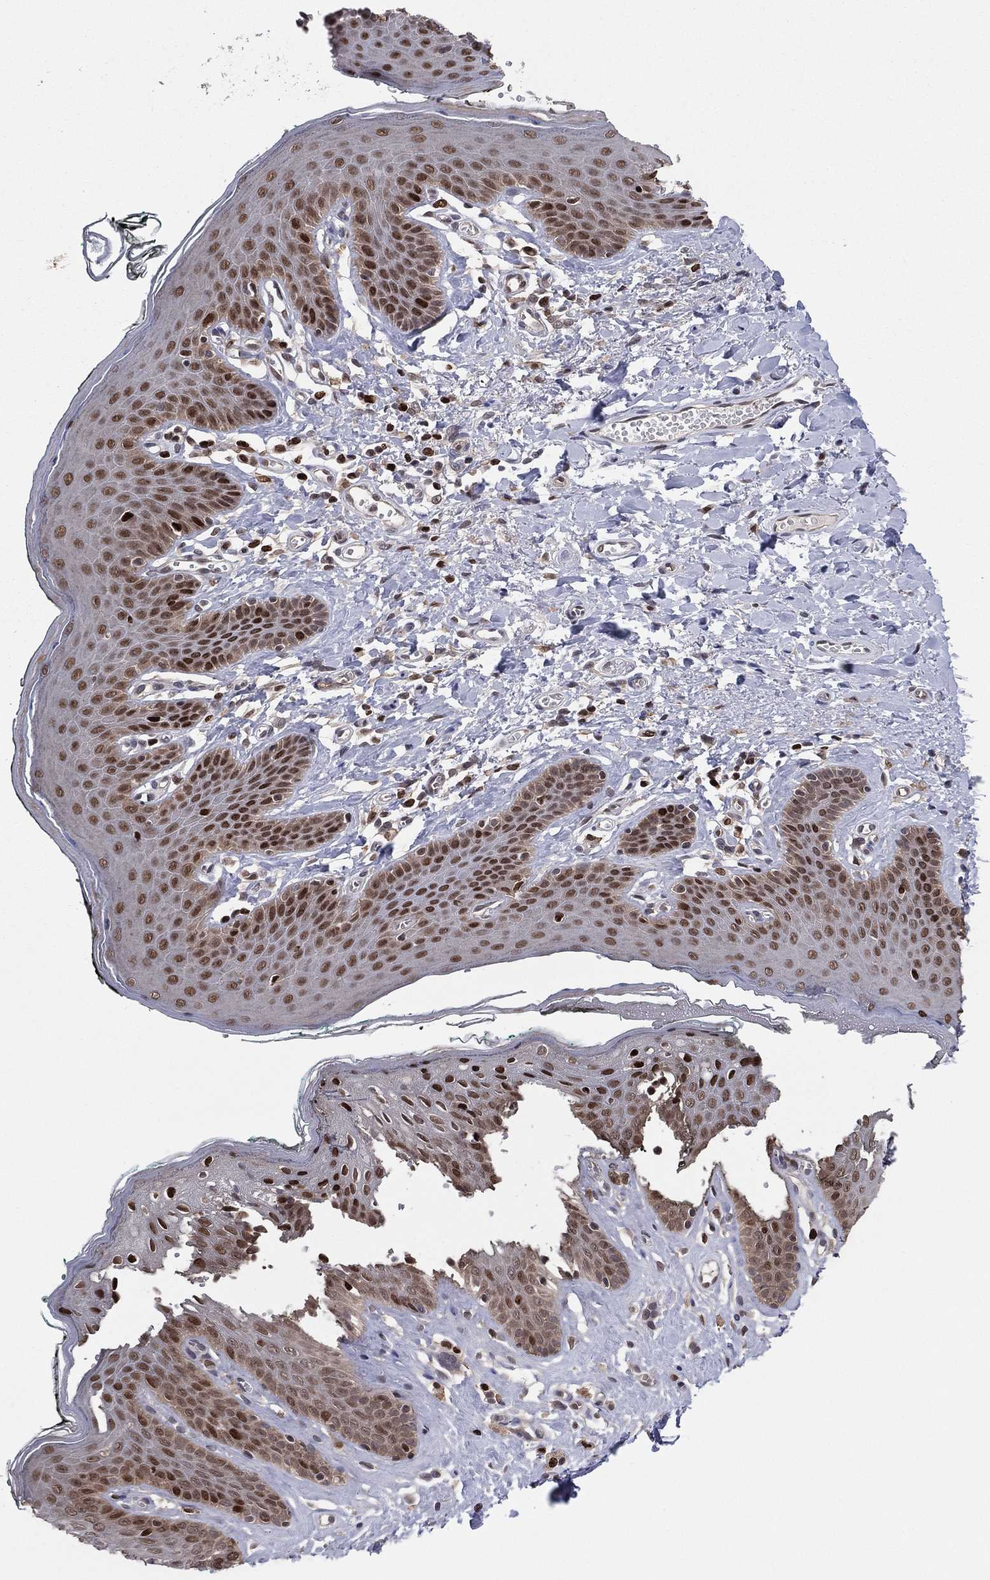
{"staining": {"intensity": "moderate", "quantity": ">75%", "location": "nuclear"}, "tissue": "vagina", "cell_type": "Squamous epithelial cells", "image_type": "normal", "snomed": [{"axis": "morphology", "description": "Normal tissue, NOS"}, {"axis": "topography", "description": "Vagina"}], "caption": "IHC of normal vagina reveals medium levels of moderate nuclear expression in approximately >75% of squamous epithelial cells.", "gene": "PSMA1", "patient": {"sex": "female", "age": 66}}